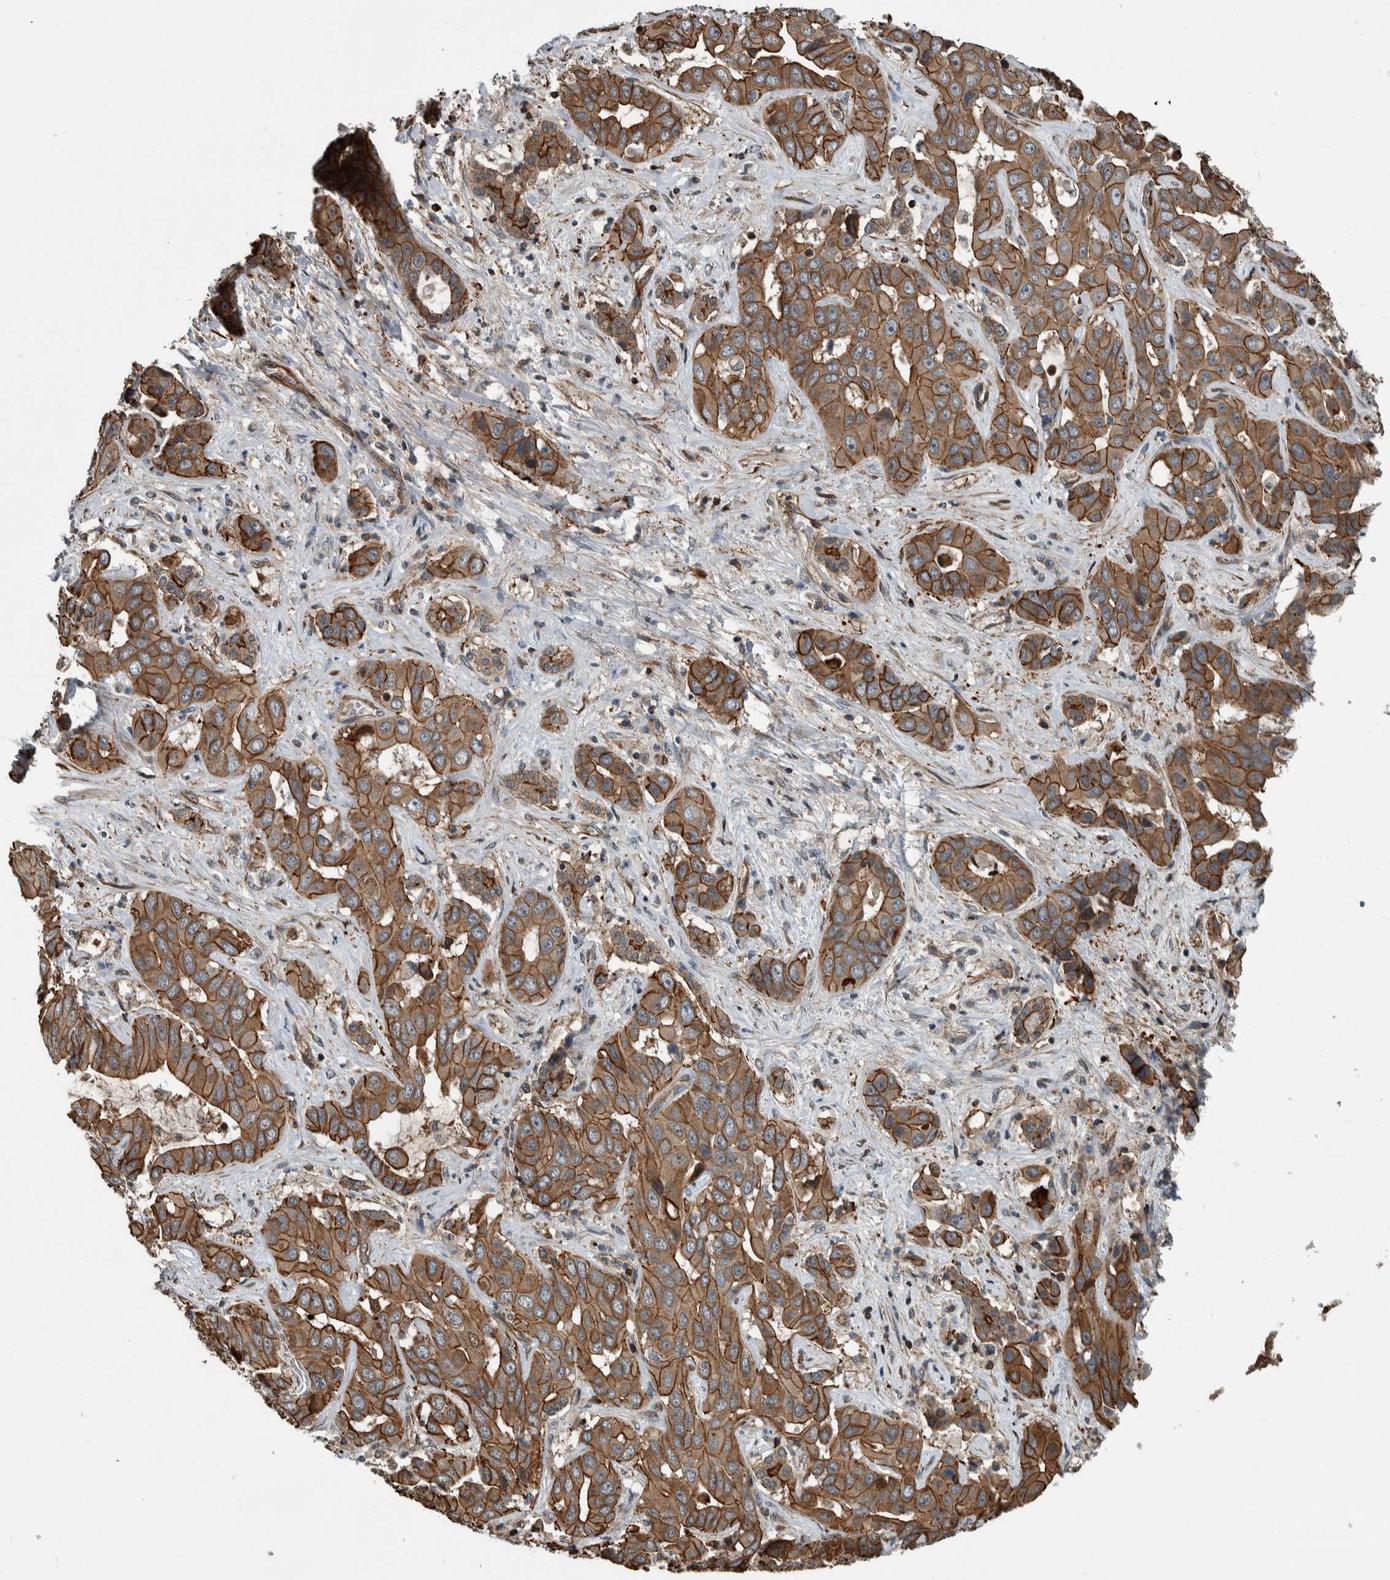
{"staining": {"intensity": "moderate", "quantity": ">75%", "location": "cytoplasmic/membranous"}, "tissue": "liver cancer", "cell_type": "Tumor cells", "image_type": "cancer", "snomed": [{"axis": "morphology", "description": "Cholangiocarcinoma"}, {"axis": "topography", "description": "Liver"}], "caption": "Liver cancer (cholangiocarcinoma) tissue displays moderate cytoplasmic/membranous positivity in about >75% of tumor cells Ihc stains the protein of interest in brown and the nuclei are stained blue.", "gene": "FAM135B", "patient": {"sex": "female", "age": 52}}